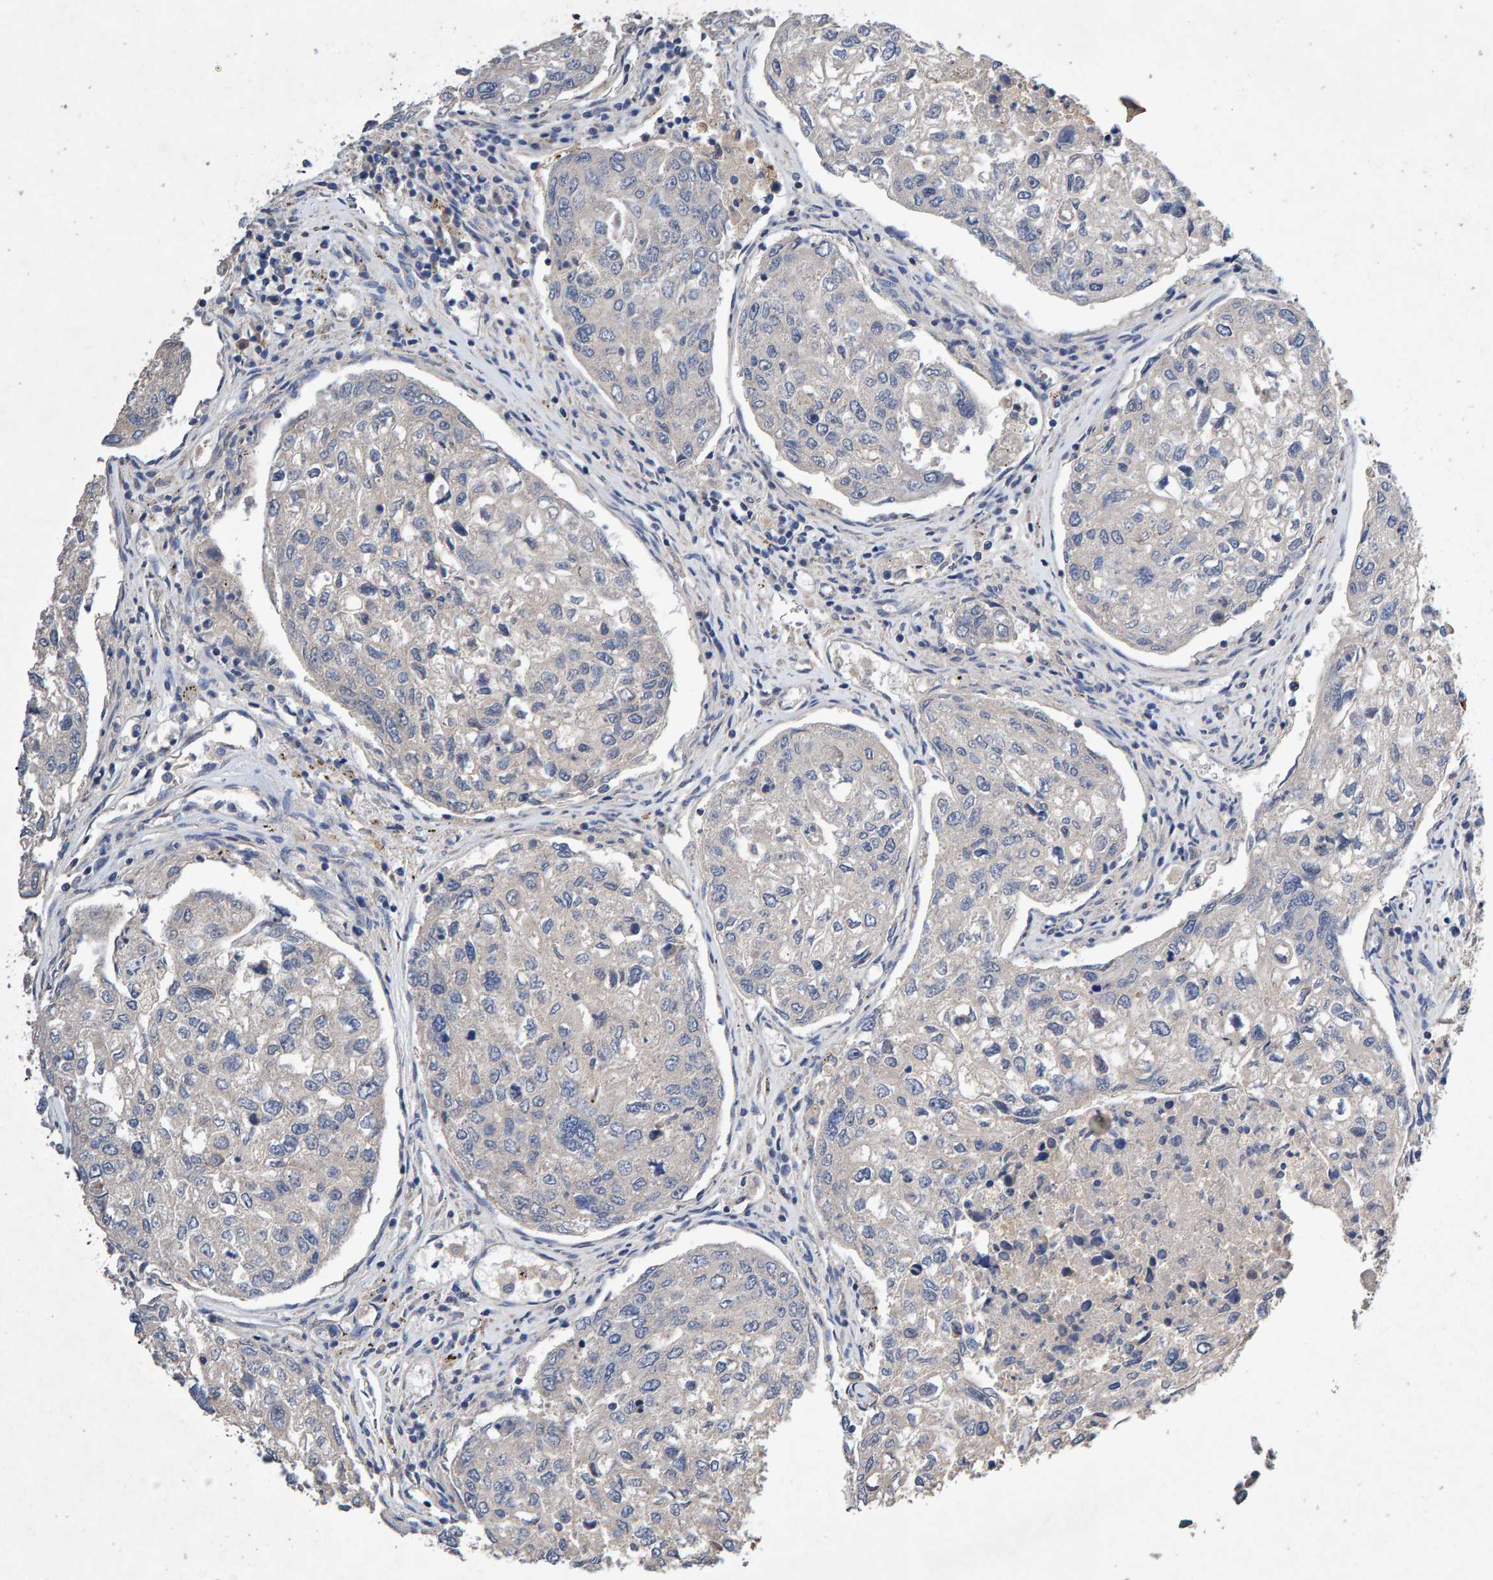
{"staining": {"intensity": "negative", "quantity": "none", "location": "none"}, "tissue": "urothelial cancer", "cell_type": "Tumor cells", "image_type": "cancer", "snomed": [{"axis": "morphology", "description": "Urothelial carcinoma, High grade"}, {"axis": "topography", "description": "Lymph node"}, {"axis": "topography", "description": "Urinary bladder"}], "caption": "An immunohistochemistry histopathology image of high-grade urothelial carcinoma is shown. There is no staining in tumor cells of high-grade urothelial carcinoma.", "gene": "EFR3A", "patient": {"sex": "male", "age": 51}}